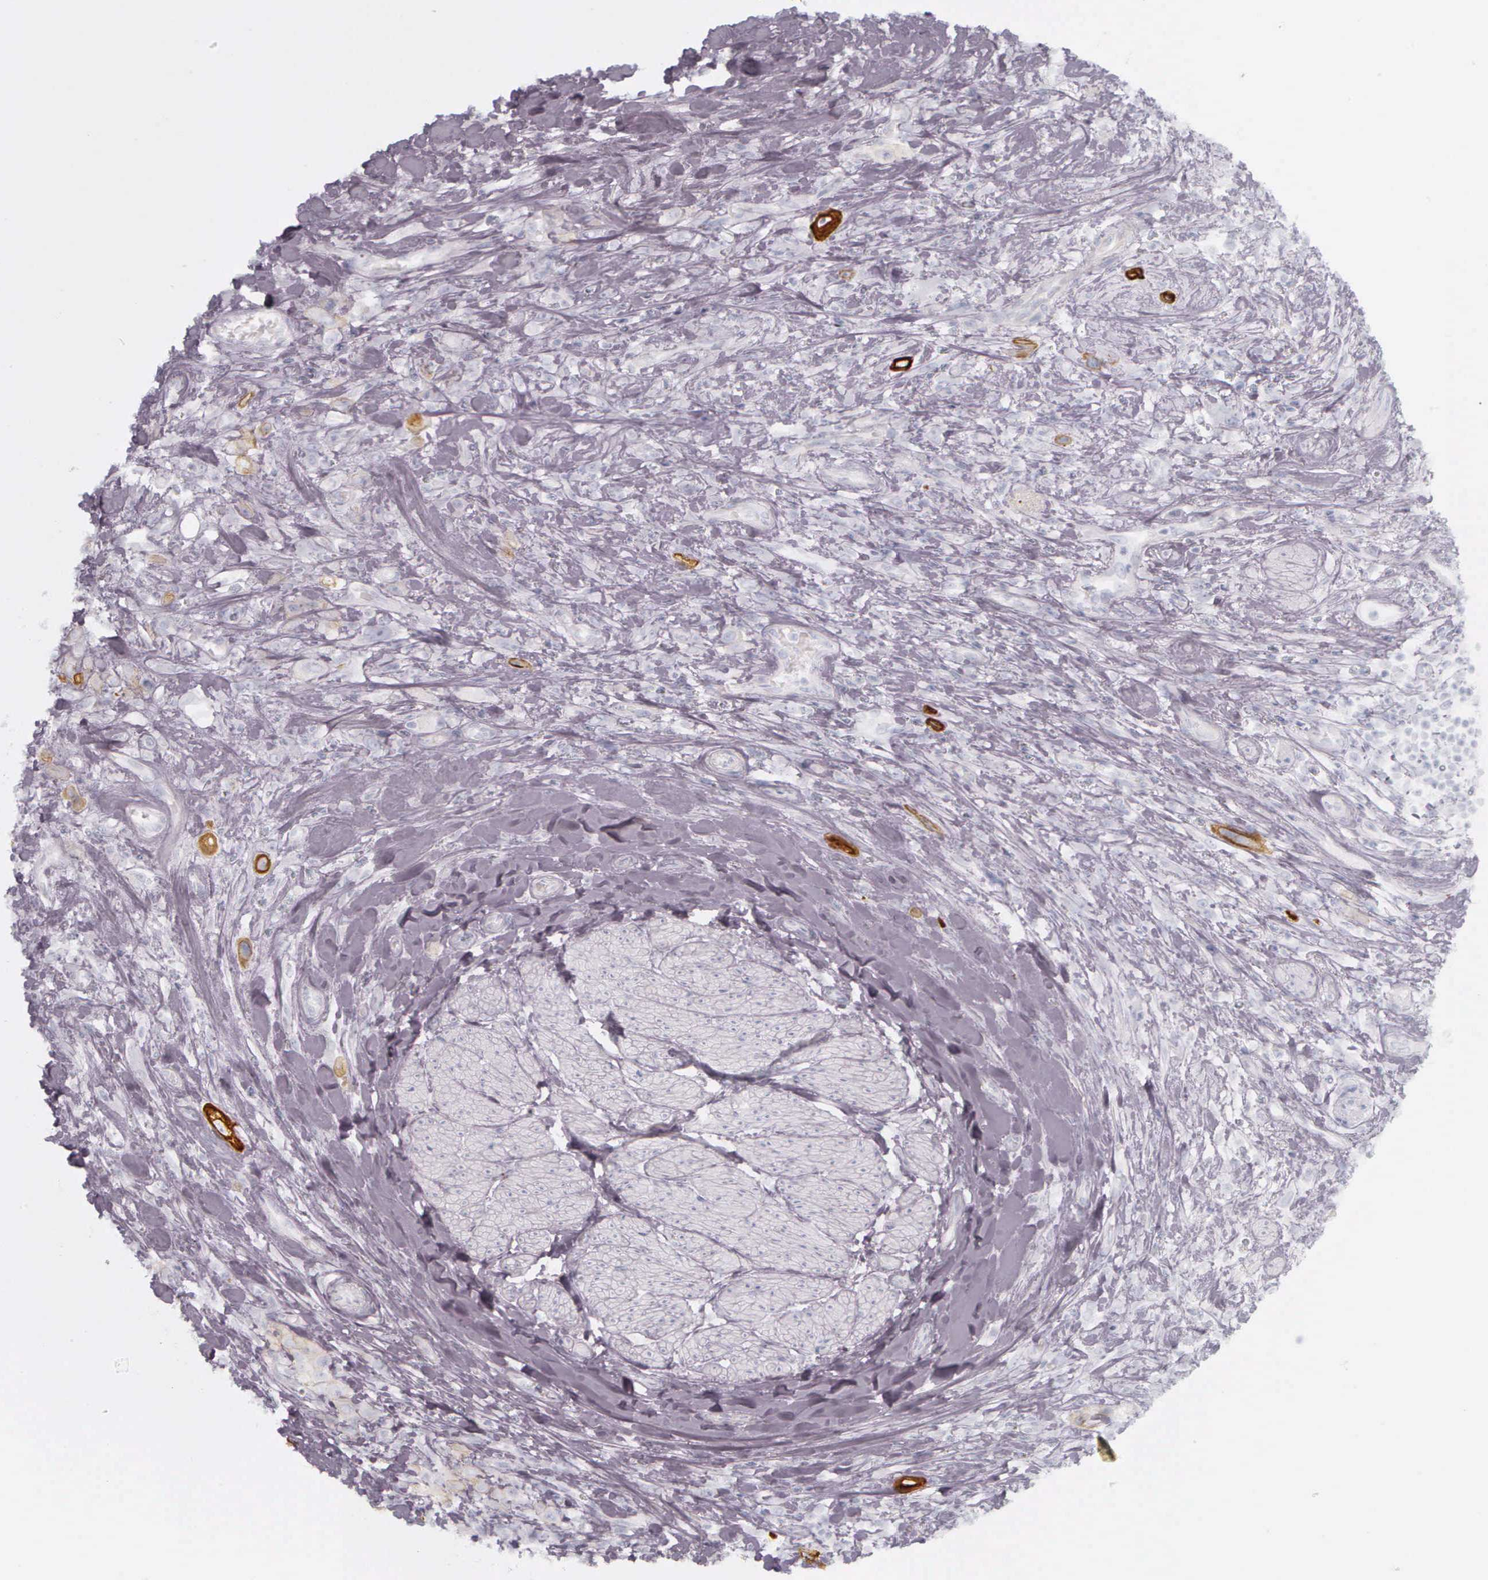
{"staining": {"intensity": "strong", "quantity": "<25%", "location": "cytoplasmic/membranous"}, "tissue": "urothelial cancer", "cell_type": "Tumor cells", "image_type": "cancer", "snomed": [{"axis": "morphology", "description": "Urothelial carcinoma, High grade"}, {"axis": "topography", "description": "Urinary bladder"}], "caption": "Protein expression analysis of high-grade urothelial carcinoma shows strong cytoplasmic/membranous expression in approximately <25% of tumor cells. (DAB IHC with brightfield microscopy, high magnification).", "gene": "KRT14", "patient": {"sex": "male", "age": 50}}